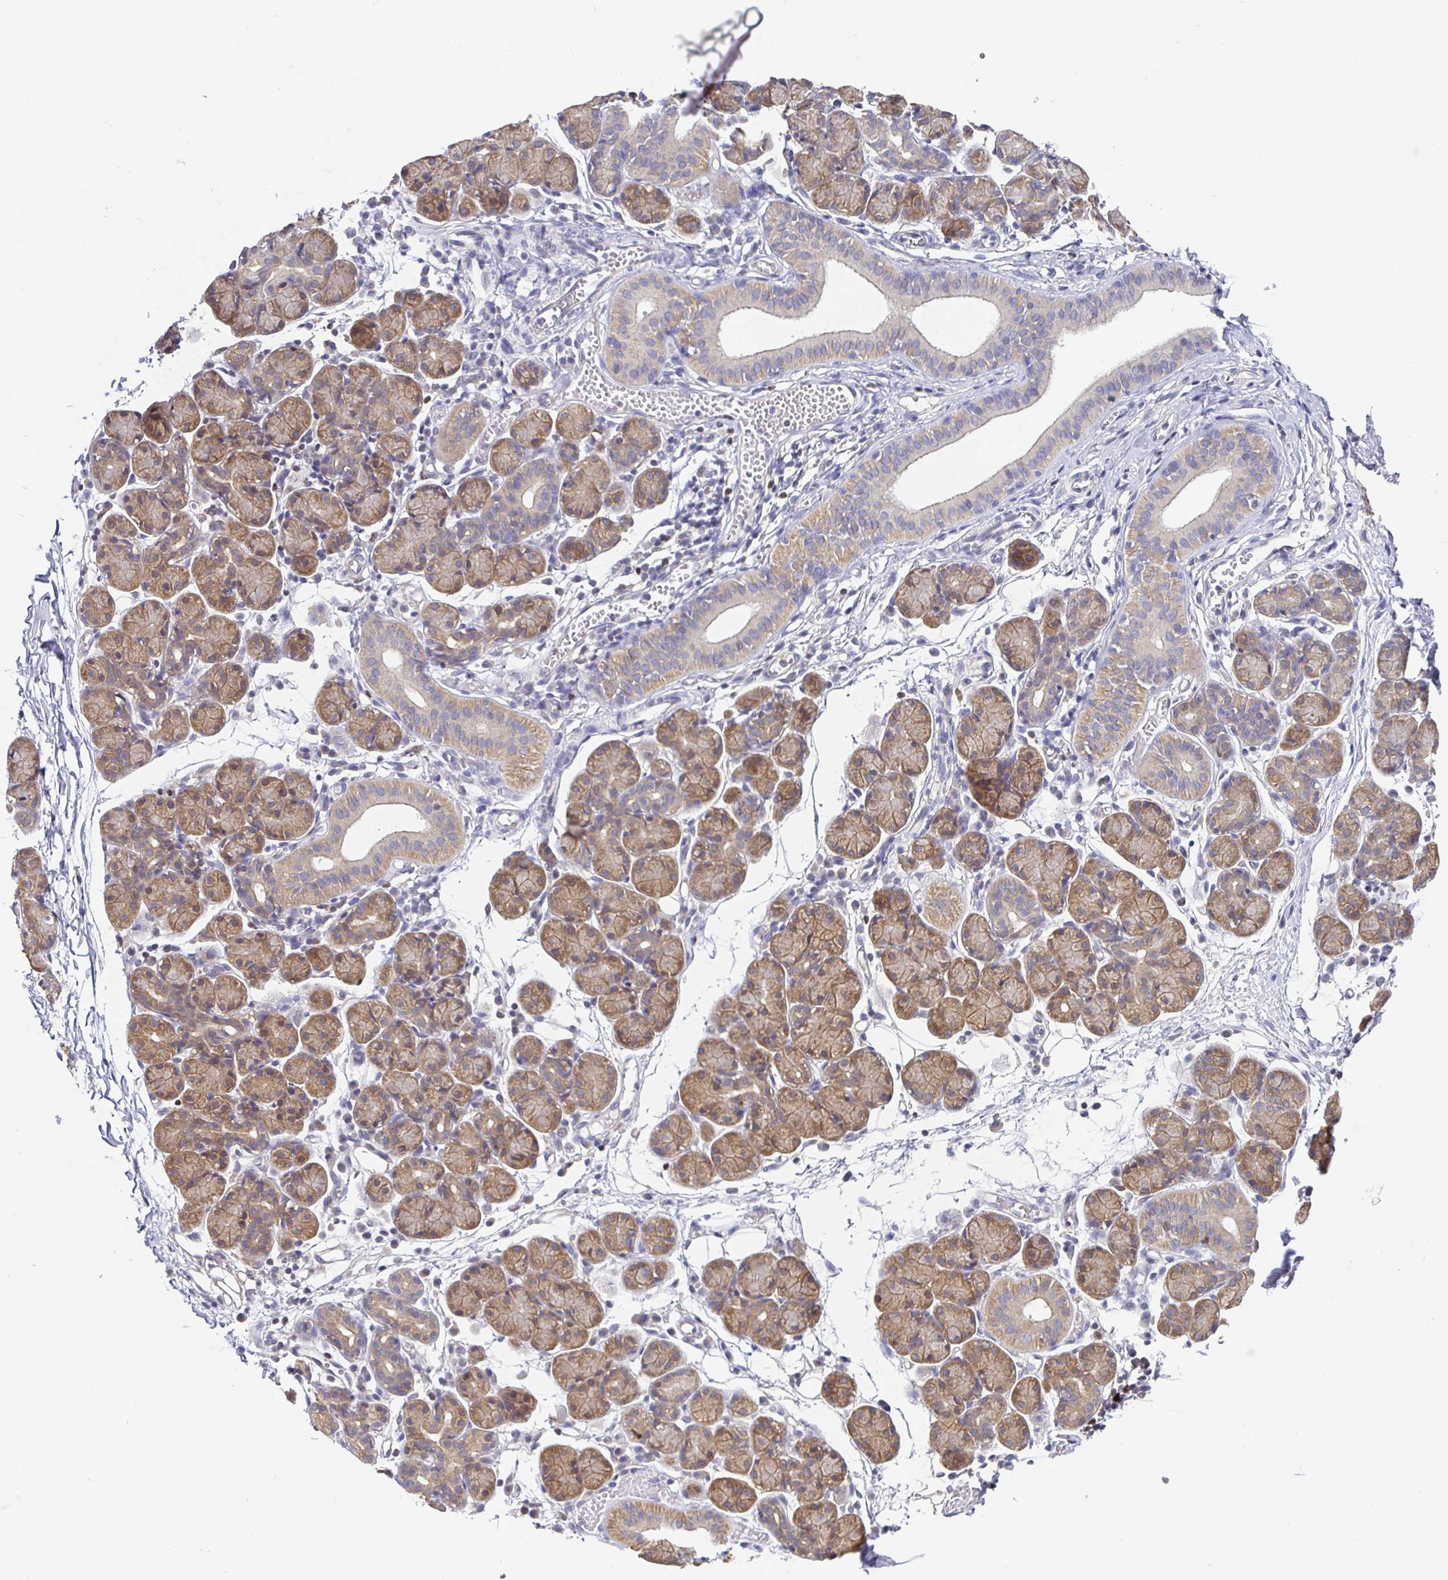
{"staining": {"intensity": "moderate", "quantity": ">75%", "location": "cytoplasmic/membranous"}, "tissue": "salivary gland", "cell_type": "Glandular cells", "image_type": "normal", "snomed": [{"axis": "morphology", "description": "Normal tissue, NOS"}, {"axis": "morphology", "description": "Inflammation, NOS"}, {"axis": "topography", "description": "Lymph node"}, {"axis": "topography", "description": "Salivary gland"}], "caption": "Salivary gland was stained to show a protein in brown. There is medium levels of moderate cytoplasmic/membranous expression in about >75% of glandular cells. The protein of interest is shown in brown color, while the nuclei are stained blue.", "gene": "SATB1", "patient": {"sex": "male", "age": 3}}